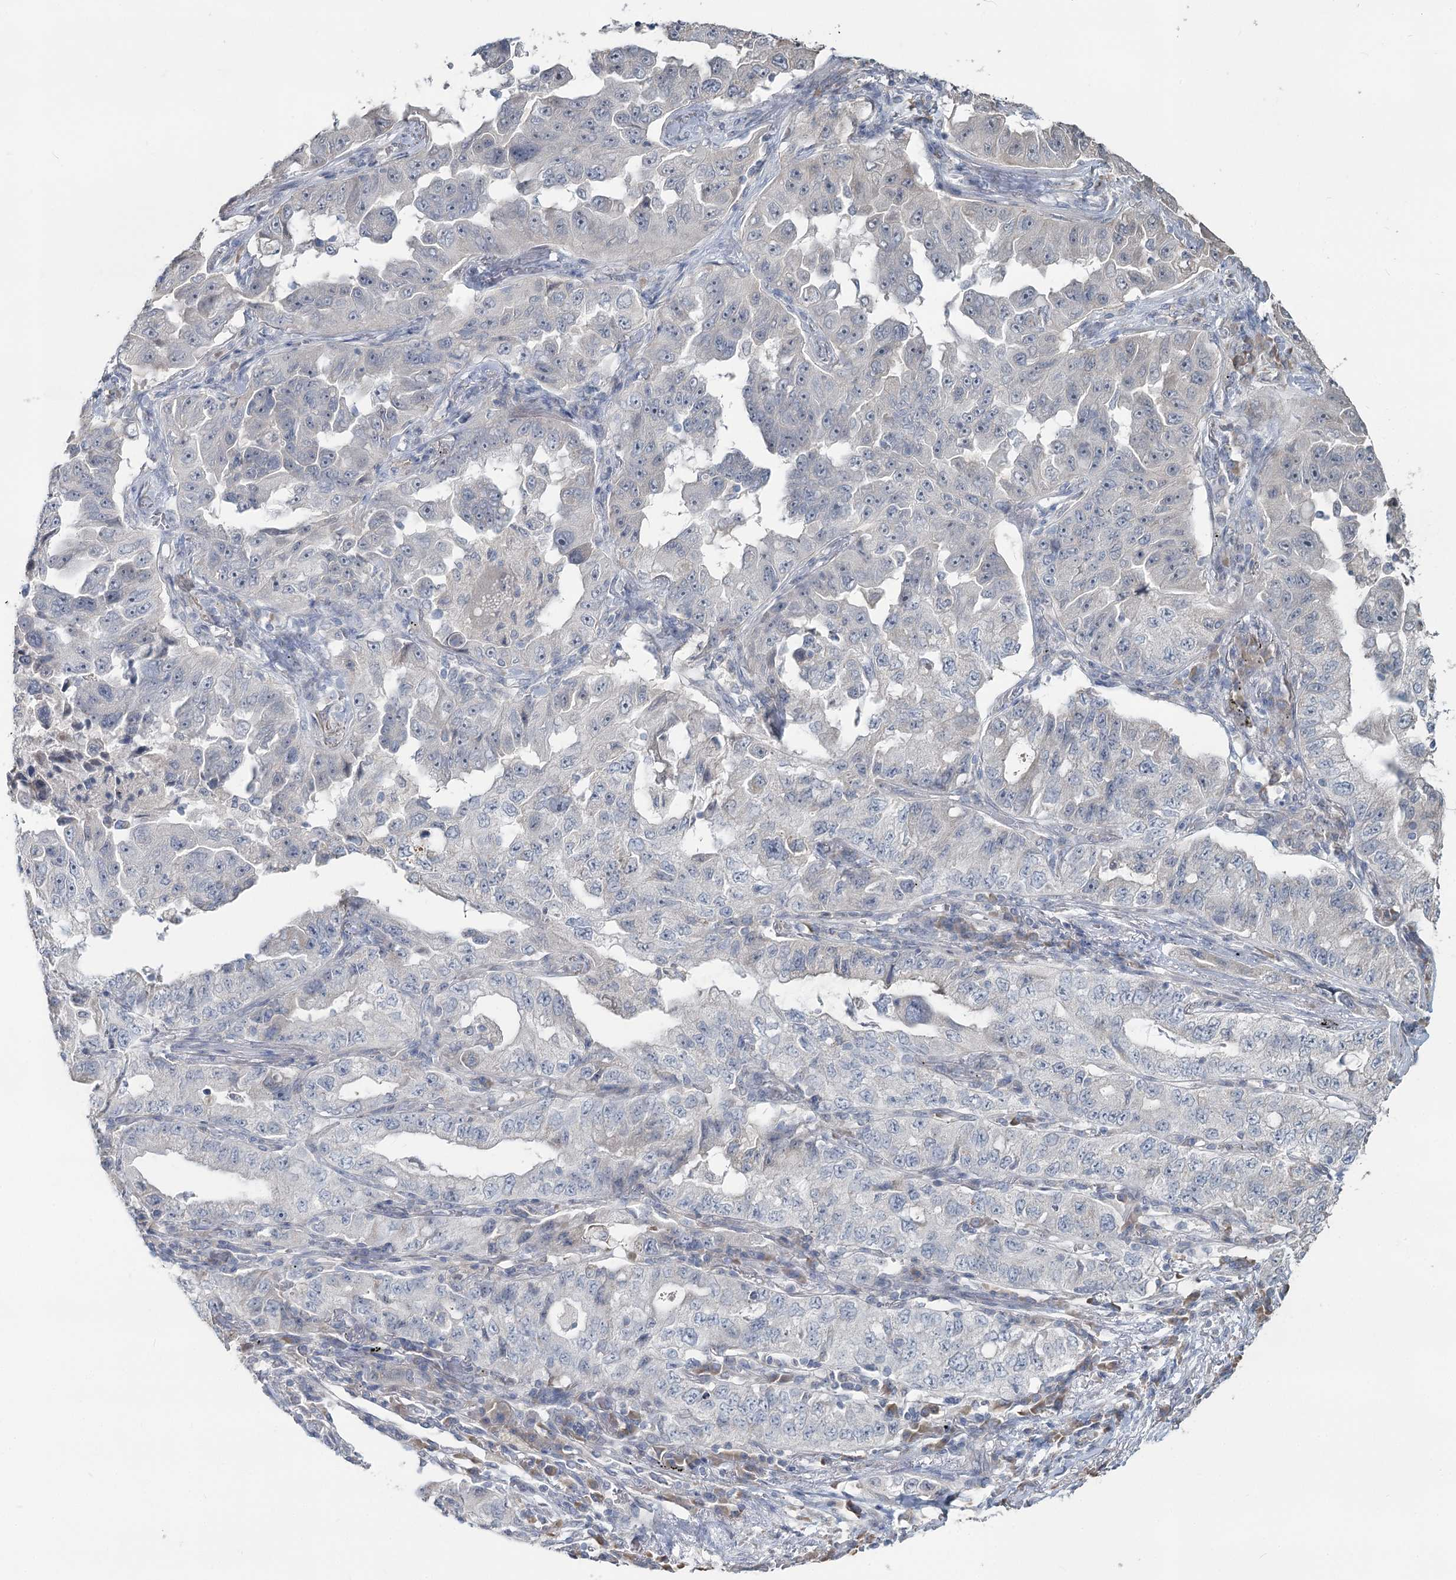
{"staining": {"intensity": "negative", "quantity": "none", "location": "none"}, "tissue": "lung cancer", "cell_type": "Tumor cells", "image_type": "cancer", "snomed": [{"axis": "morphology", "description": "Adenocarcinoma, NOS"}, {"axis": "topography", "description": "Lung"}], "caption": "Immunohistochemical staining of lung cancer displays no significant staining in tumor cells. (DAB (3,3'-diaminobenzidine) immunohistochemistry (IHC) with hematoxylin counter stain).", "gene": "SLC9A3", "patient": {"sex": "female", "age": 51}}